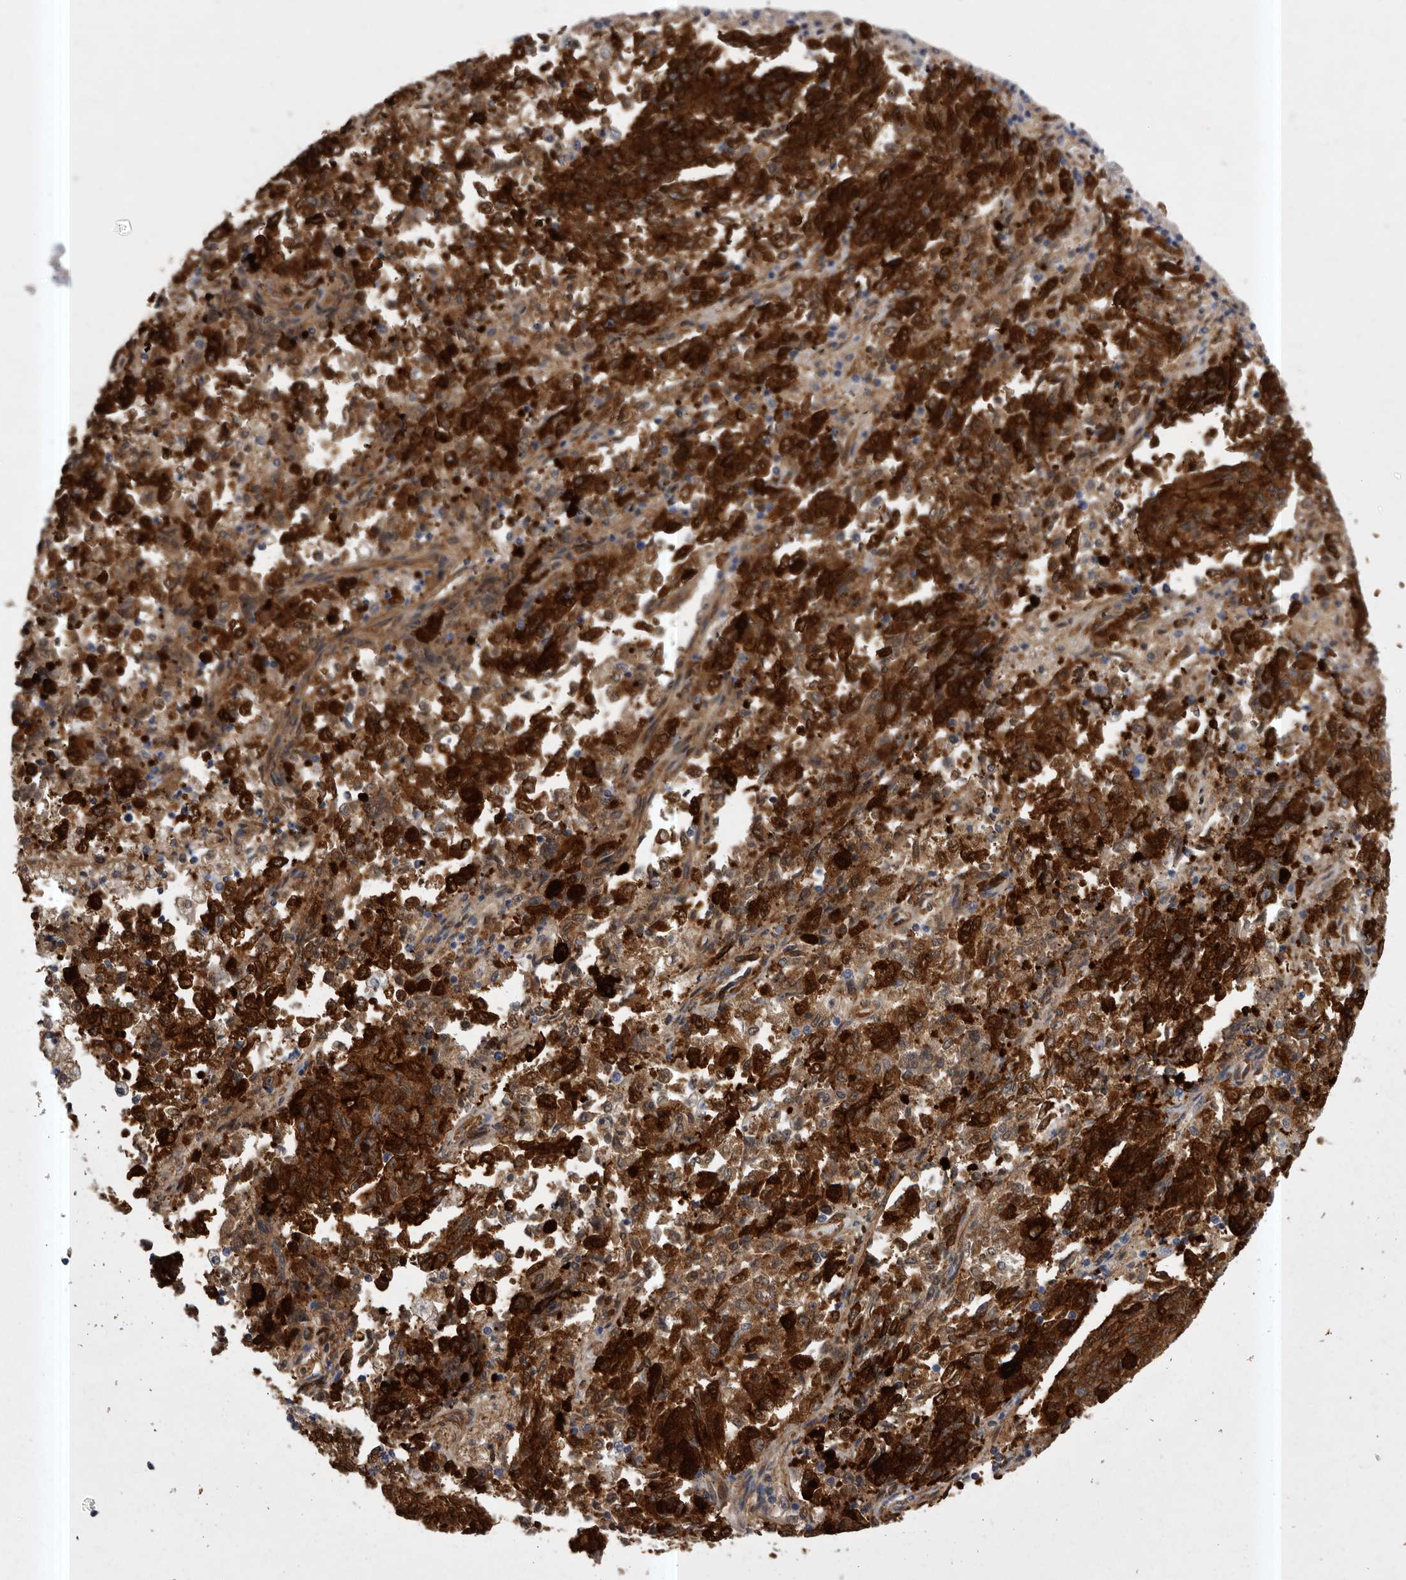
{"staining": {"intensity": "strong", "quantity": ">75%", "location": "cytoplasmic/membranous,nuclear"}, "tissue": "endometrial cancer", "cell_type": "Tumor cells", "image_type": "cancer", "snomed": [{"axis": "morphology", "description": "Adenocarcinoma, NOS"}, {"axis": "topography", "description": "Endometrium"}], "caption": "A brown stain shows strong cytoplasmic/membranous and nuclear staining of a protein in adenocarcinoma (endometrial) tumor cells. Using DAB (3,3'-diaminobenzidine) (brown) and hematoxylin (blue) stains, captured at high magnification using brightfield microscopy.", "gene": "ENAH", "patient": {"sex": "female", "age": 80}}